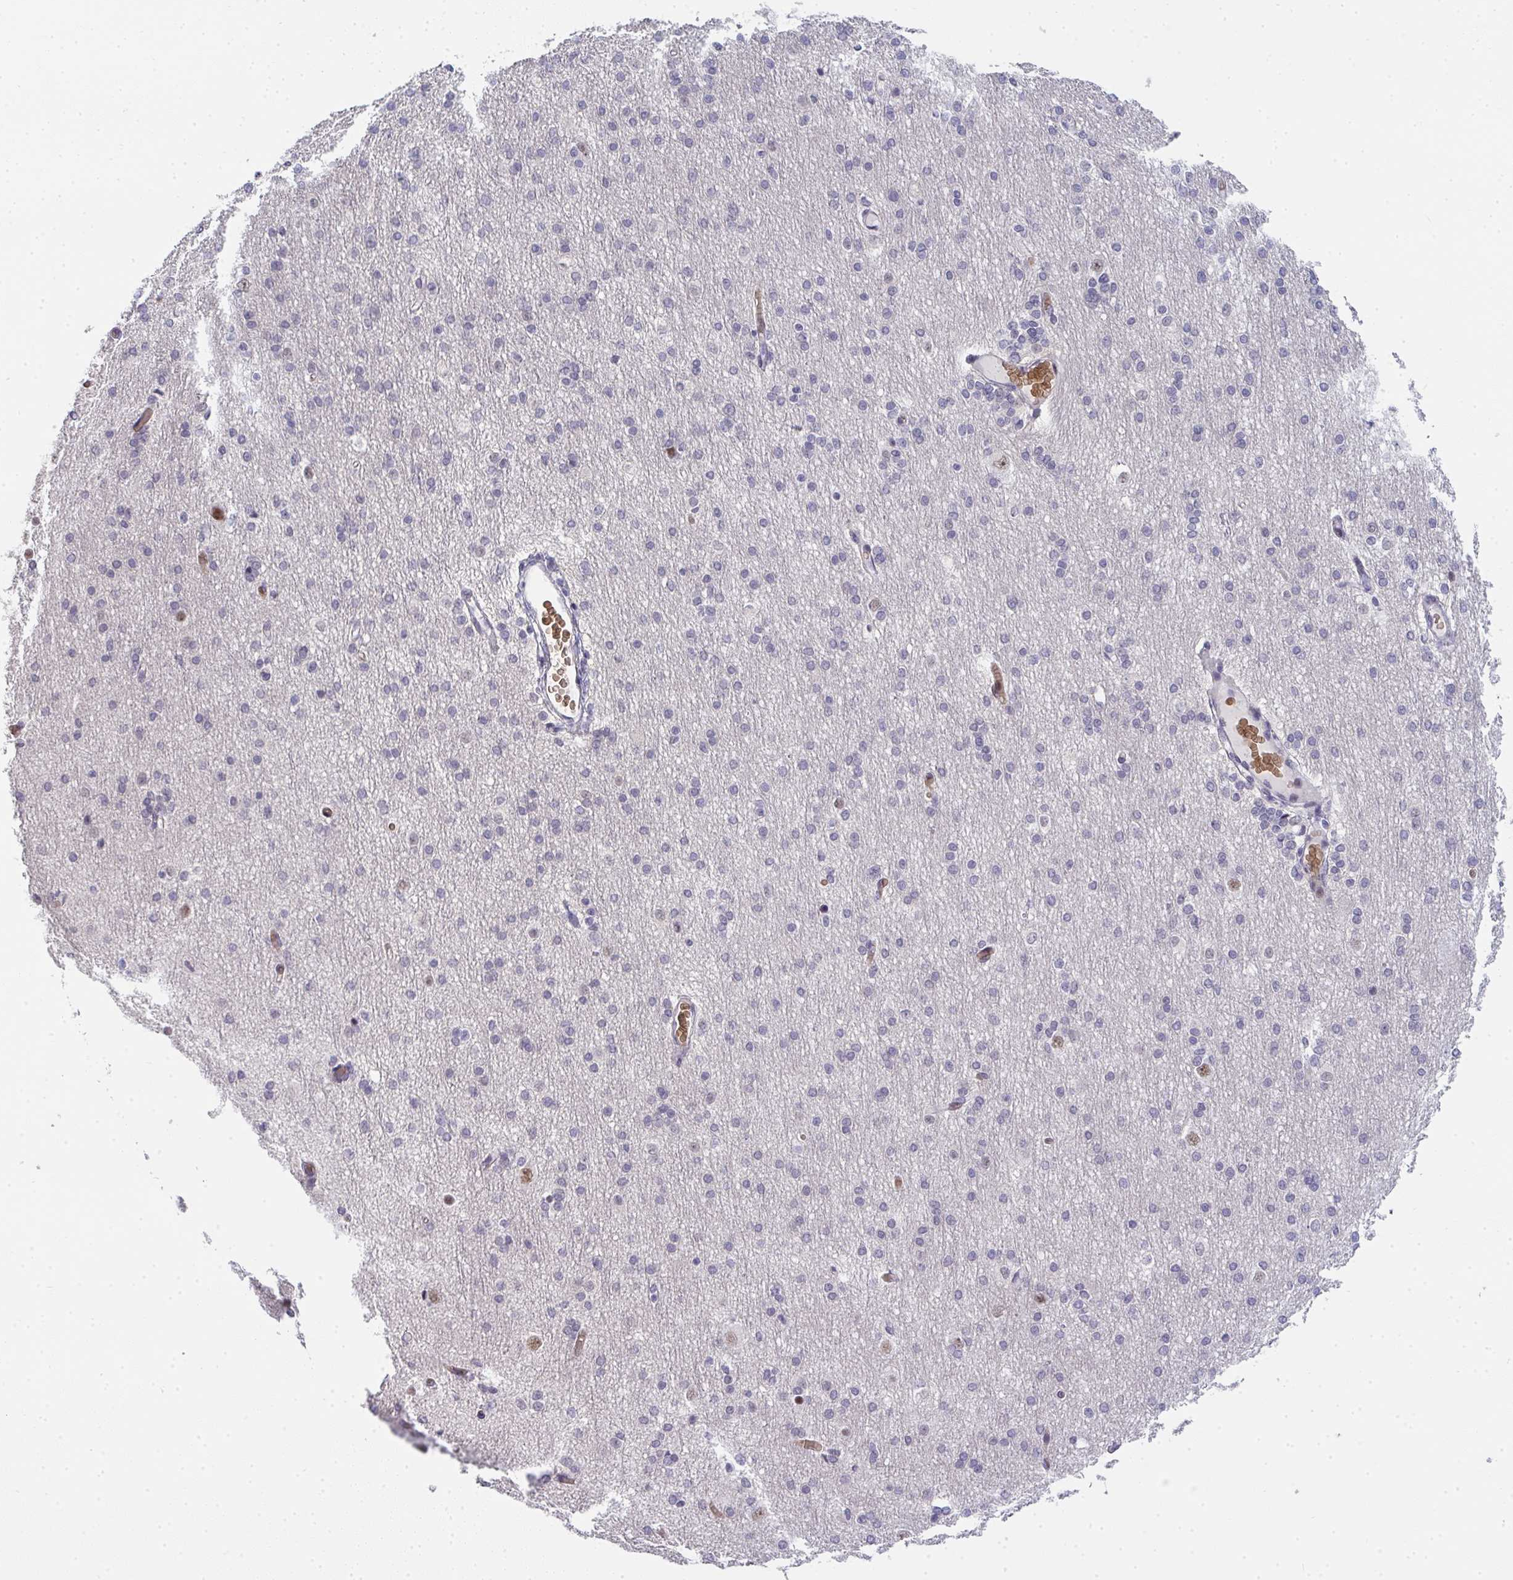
{"staining": {"intensity": "negative", "quantity": "none", "location": "none"}, "tissue": "cerebral cortex", "cell_type": "Endothelial cells", "image_type": "normal", "snomed": [{"axis": "morphology", "description": "Normal tissue, NOS"}, {"axis": "morphology", "description": "Inflammation, NOS"}, {"axis": "topography", "description": "Cerebral cortex"}], "caption": "A high-resolution photomicrograph shows IHC staining of unremarkable cerebral cortex, which exhibits no significant expression in endothelial cells.", "gene": "TNMD", "patient": {"sex": "male", "age": 6}}